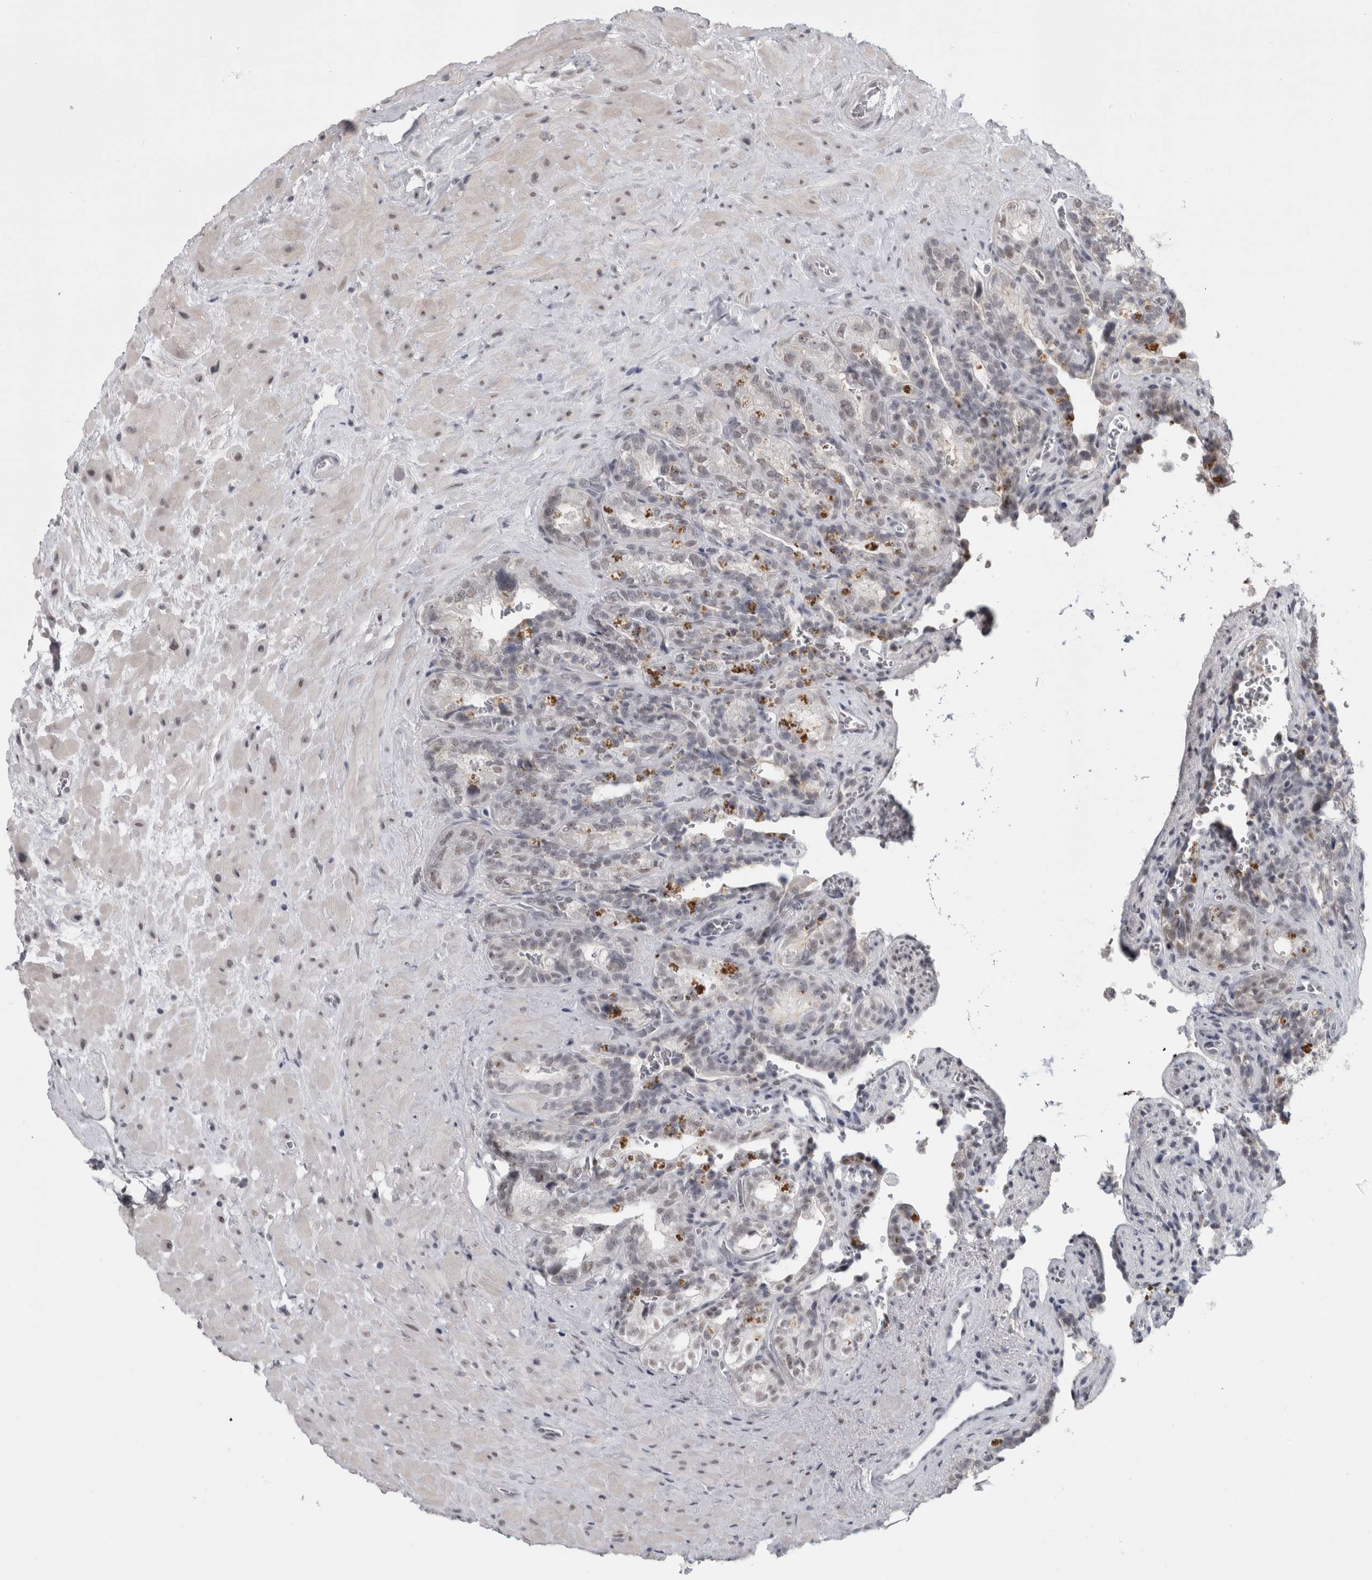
{"staining": {"intensity": "moderate", "quantity": "<25%", "location": "cytoplasmic/membranous,nuclear"}, "tissue": "seminal vesicle", "cell_type": "Glandular cells", "image_type": "normal", "snomed": [{"axis": "morphology", "description": "Normal tissue, NOS"}, {"axis": "topography", "description": "Prostate"}, {"axis": "topography", "description": "Seminal veicle"}], "caption": "An immunohistochemistry photomicrograph of benign tissue is shown. Protein staining in brown labels moderate cytoplasmic/membranous,nuclear positivity in seminal vesicle within glandular cells.", "gene": "ARID4B", "patient": {"sex": "male", "age": 67}}